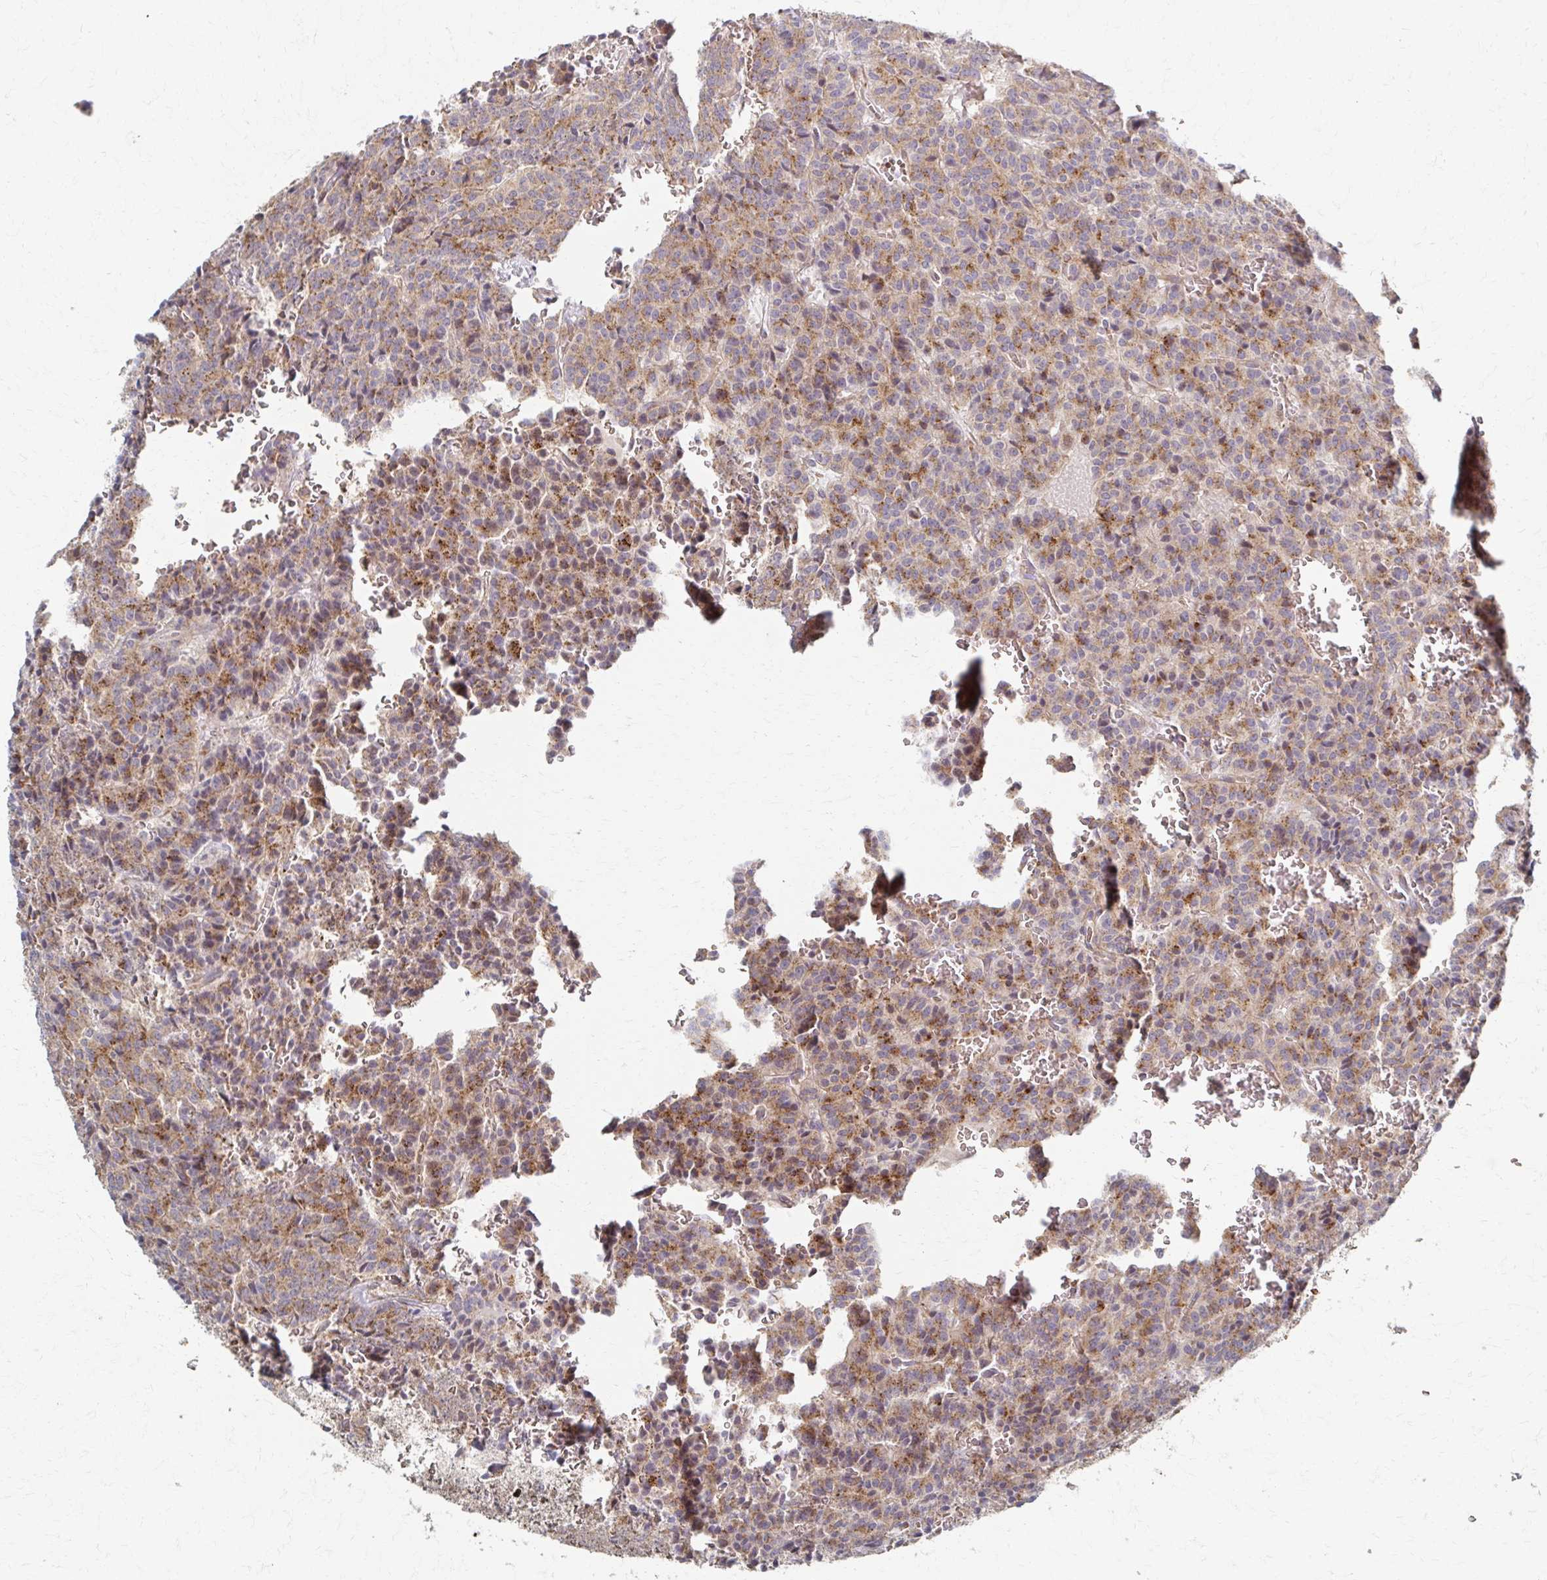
{"staining": {"intensity": "moderate", "quantity": ">75%", "location": "cytoplasmic/membranous"}, "tissue": "carcinoid", "cell_type": "Tumor cells", "image_type": "cancer", "snomed": [{"axis": "morphology", "description": "Carcinoid, malignant, NOS"}, {"axis": "topography", "description": "Lung"}], "caption": "Protein analysis of malignant carcinoid tissue displays moderate cytoplasmic/membranous positivity in approximately >75% of tumor cells.", "gene": "SKA2", "patient": {"sex": "male", "age": 70}}